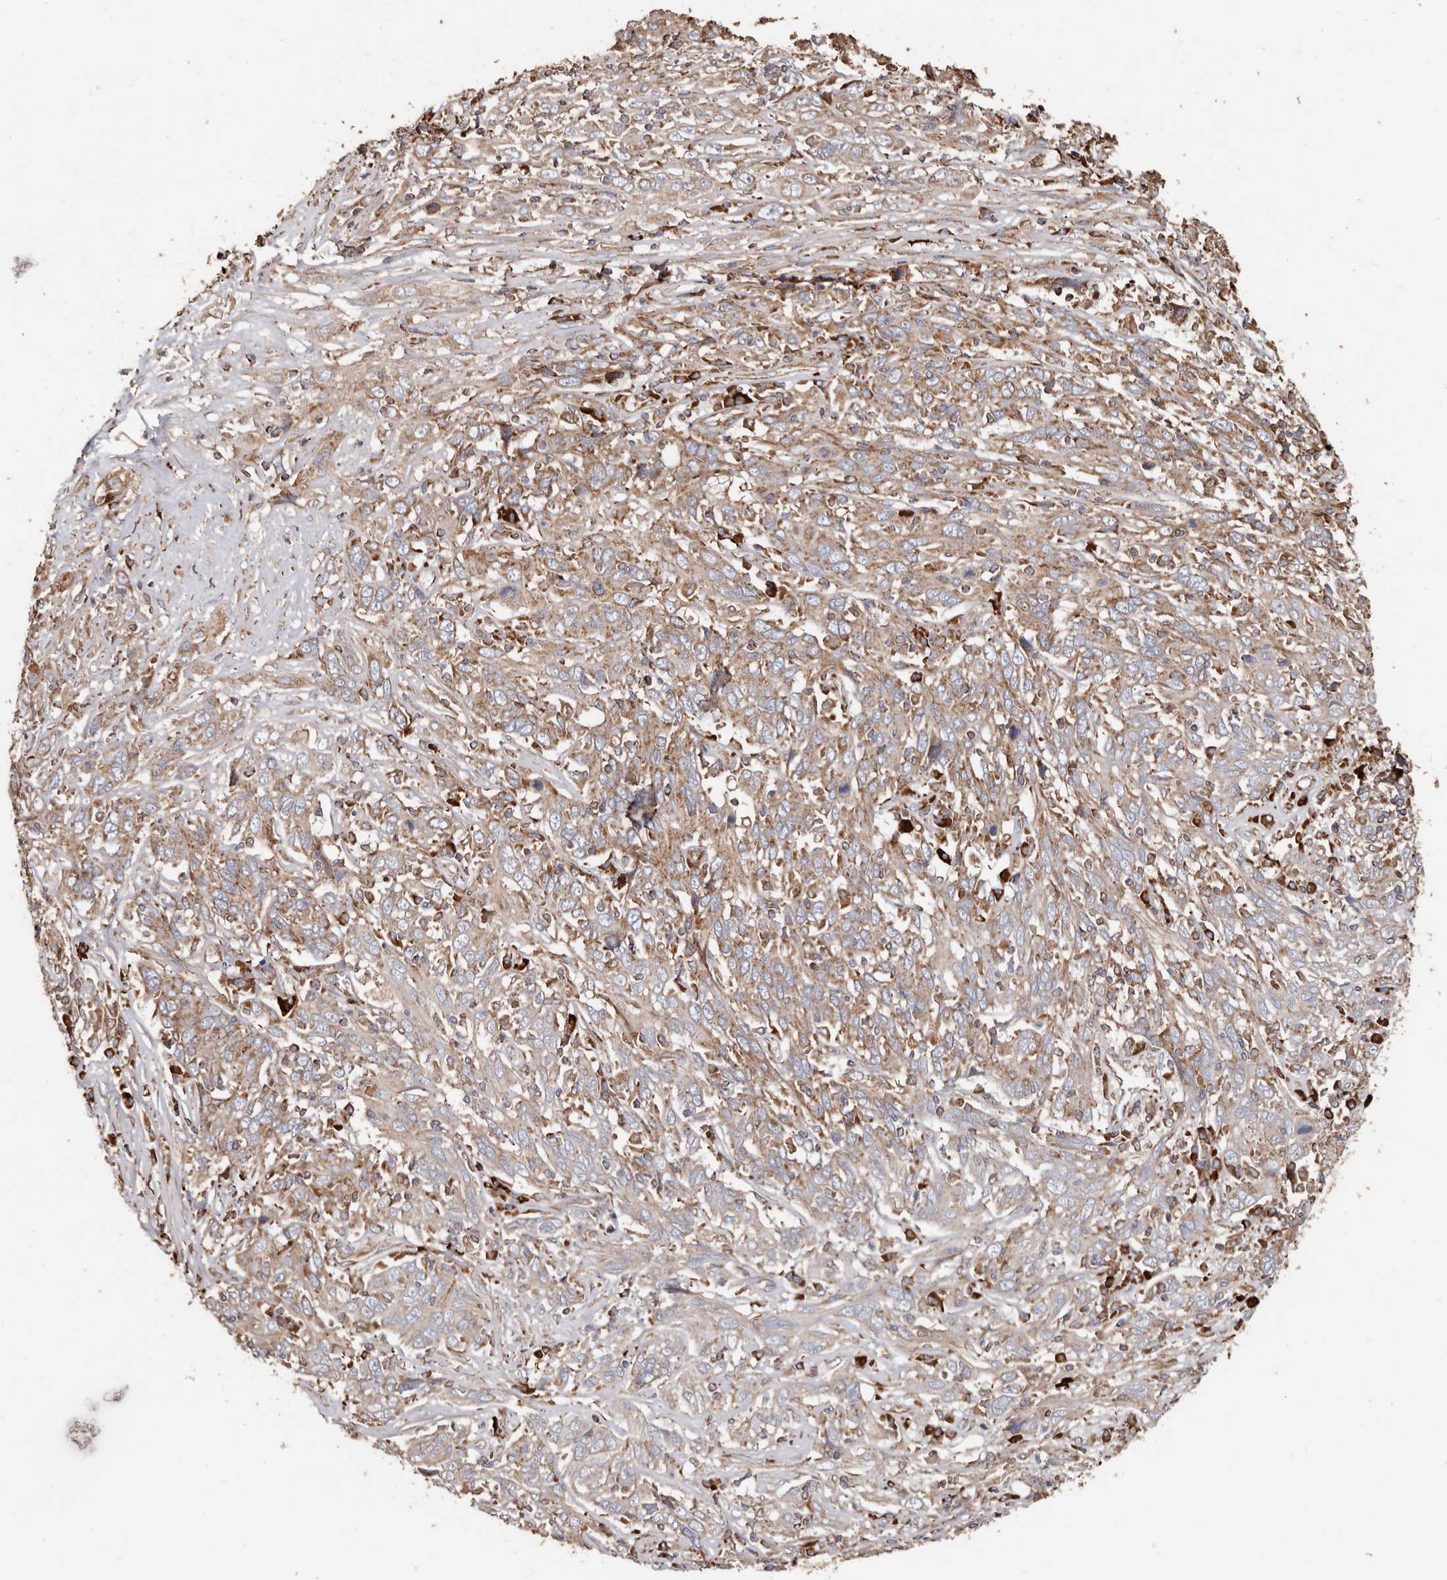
{"staining": {"intensity": "moderate", "quantity": ">75%", "location": "cytoplasmic/membranous"}, "tissue": "cervical cancer", "cell_type": "Tumor cells", "image_type": "cancer", "snomed": [{"axis": "morphology", "description": "Squamous cell carcinoma, NOS"}, {"axis": "topography", "description": "Cervix"}], "caption": "Protein expression analysis of squamous cell carcinoma (cervical) demonstrates moderate cytoplasmic/membranous staining in approximately >75% of tumor cells. The staining was performed using DAB, with brown indicating positive protein expression. Nuclei are stained blue with hematoxylin.", "gene": "OSGIN2", "patient": {"sex": "female", "age": 46}}